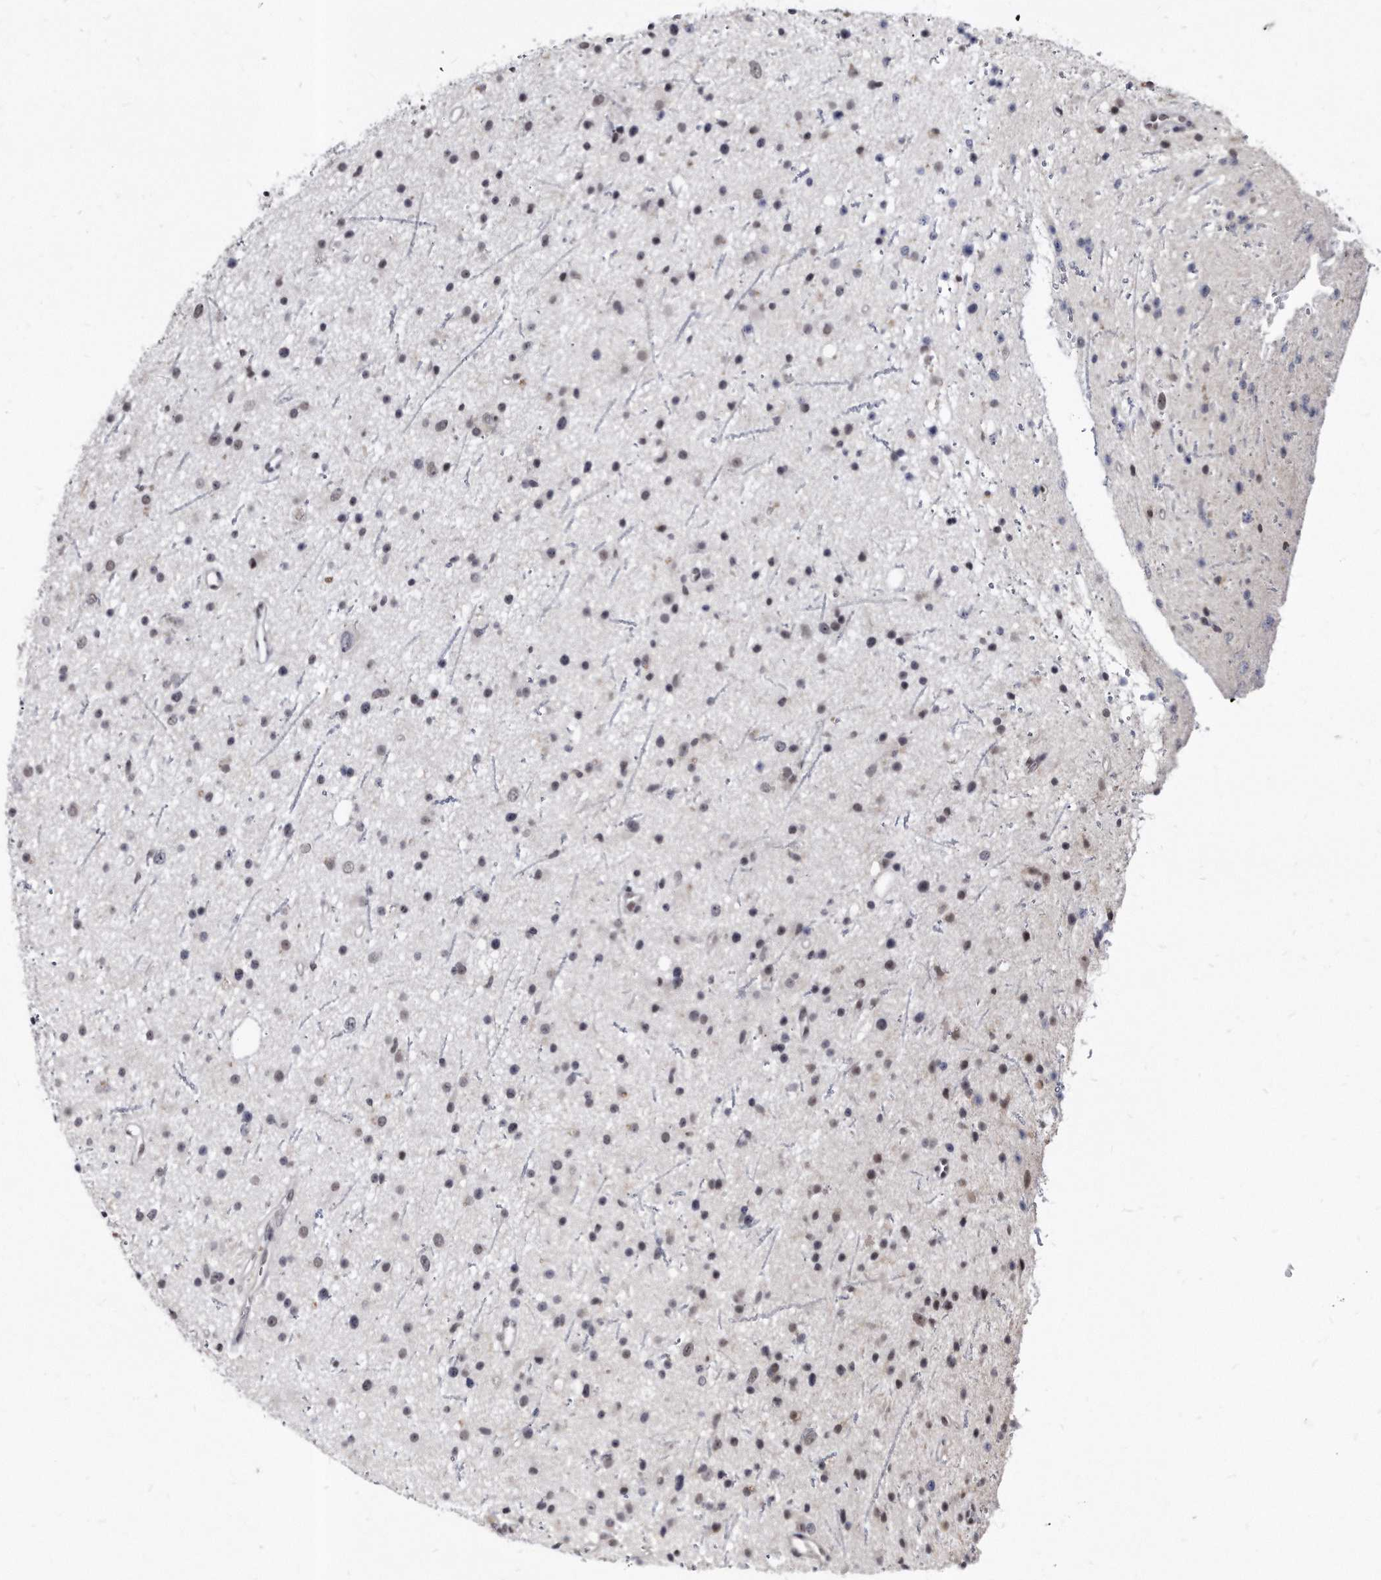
{"staining": {"intensity": "negative", "quantity": "none", "location": "none"}, "tissue": "glioma", "cell_type": "Tumor cells", "image_type": "cancer", "snomed": [{"axis": "morphology", "description": "Glioma, malignant, Low grade"}, {"axis": "topography", "description": "Cerebral cortex"}], "caption": "Human malignant glioma (low-grade) stained for a protein using immunohistochemistry (IHC) displays no staining in tumor cells.", "gene": "KLHDC3", "patient": {"sex": "female", "age": 39}}